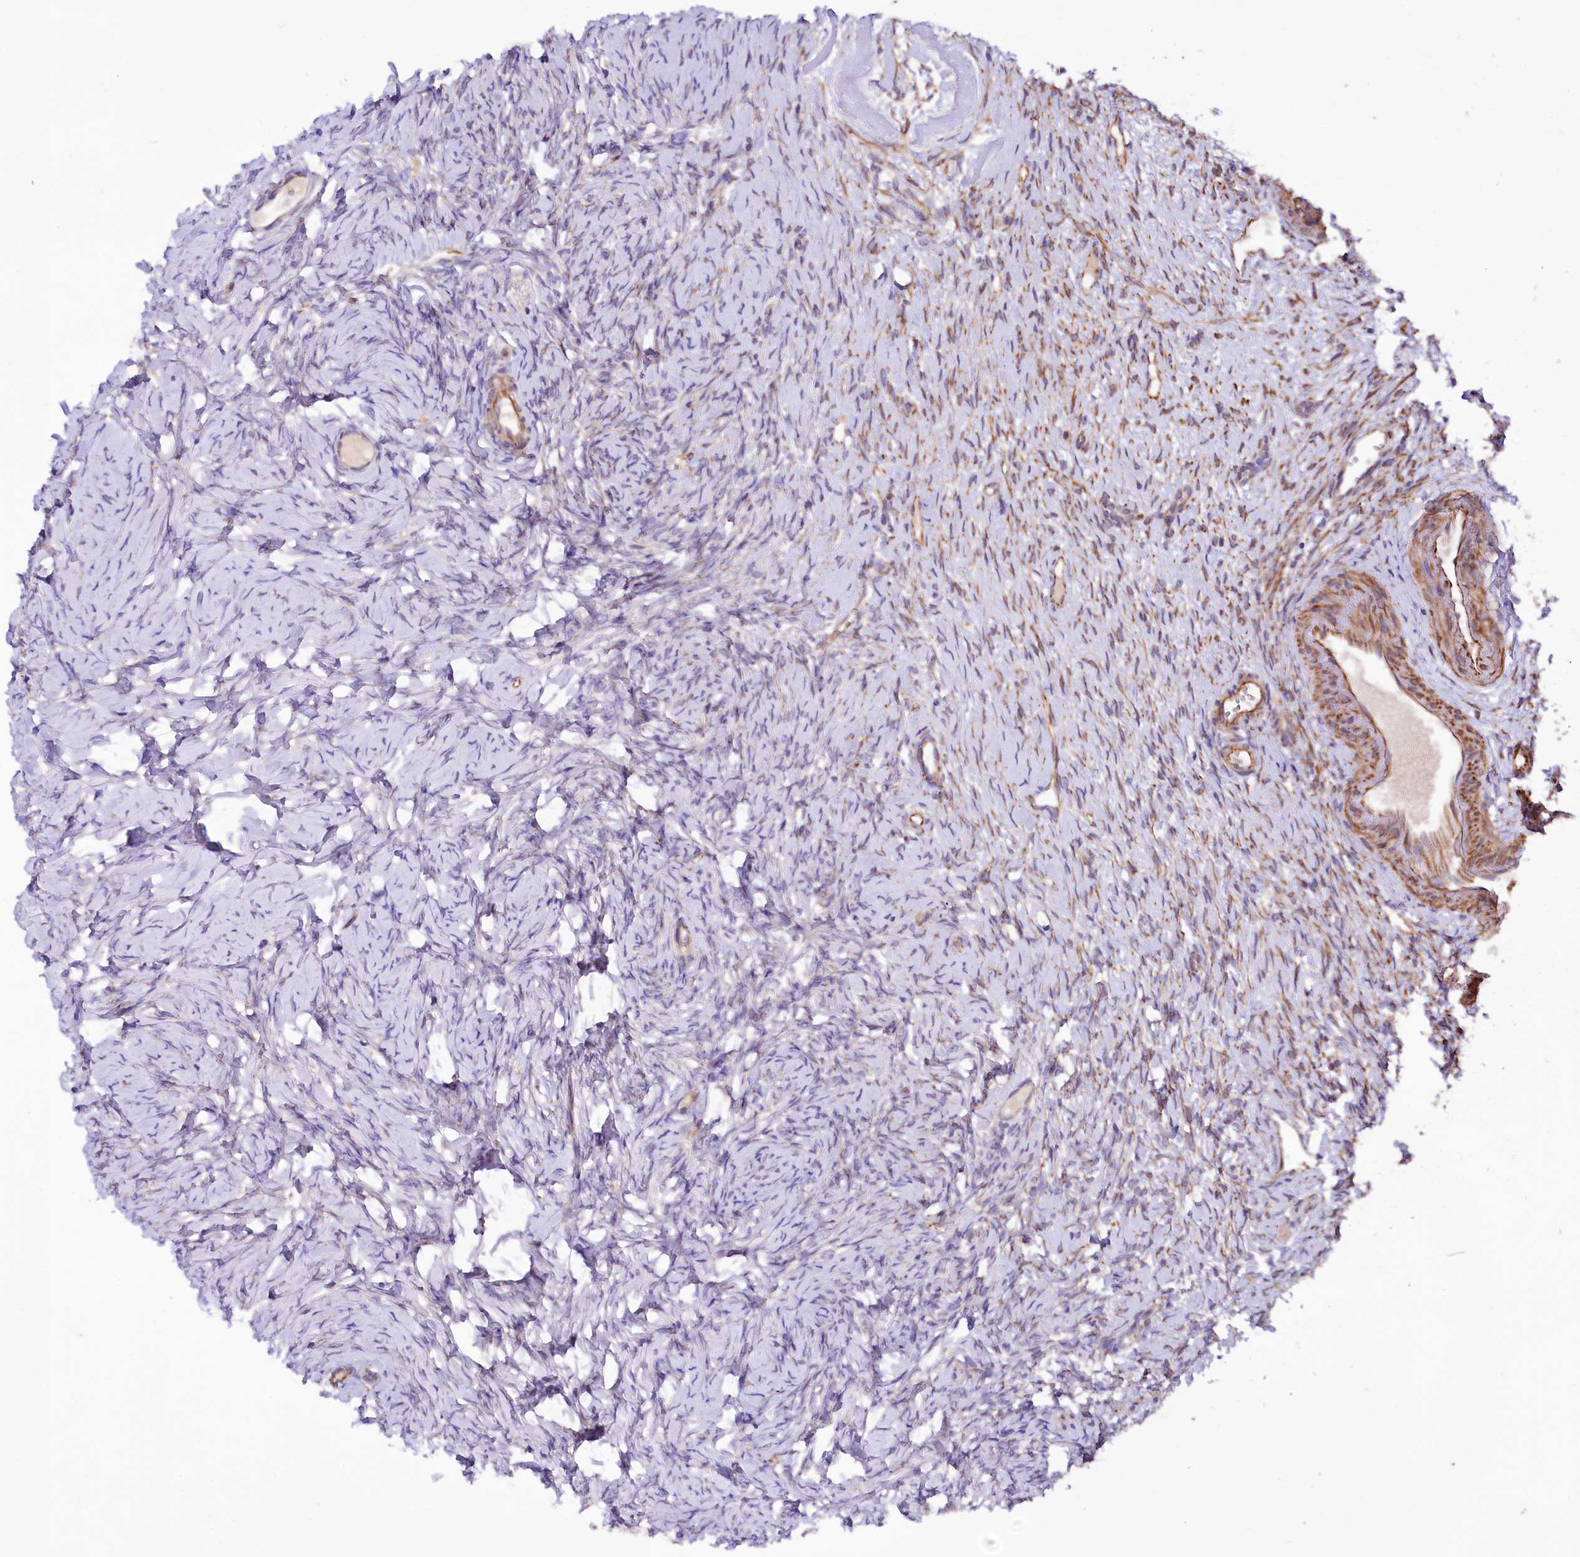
{"staining": {"intensity": "moderate", "quantity": "<25%", "location": "cytoplasmic/membranous"}, "tissue": "ovary", "cell_type": "Ovarian stroma cells", "image_type": "normal", "snomed": [{"axis": "morphology", "description": "Normal tissue, NOS"}, {"axis": "topography", "description": "Ovary"}], "caption": "Immunohistochemistry (IHC) (DAB) staining of normal ovary exhibits moderate cytoplasmic/membranous protein expression in approximately <25% of ovarian stroma cells.", "gene": "TTC12", "patient": {"sex": "female", "age": 51}}